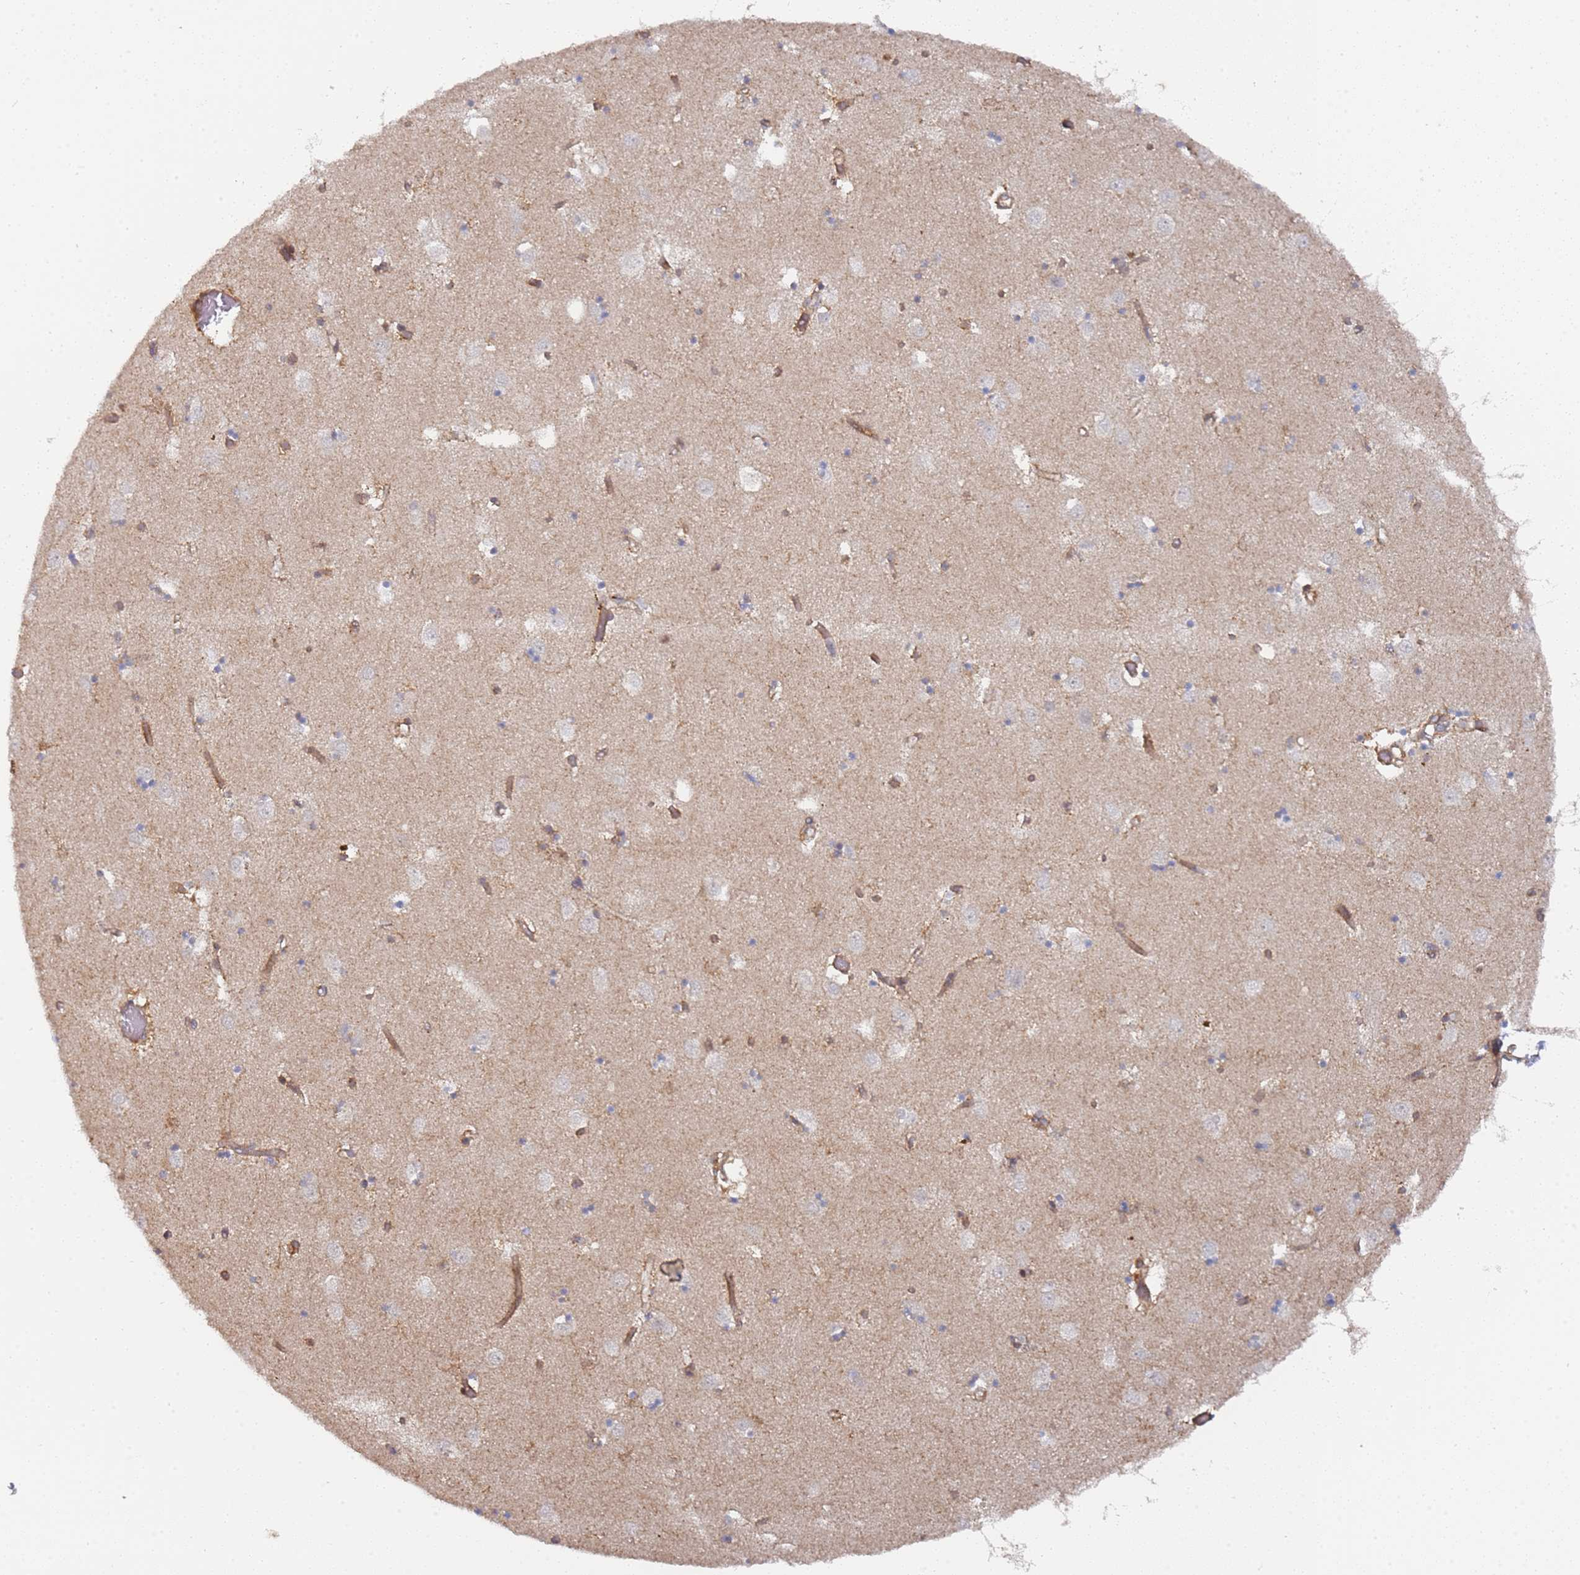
{"staining": {"intensity": "moderate", "quantity": "<25%", "location": "cytoplasmic/membranous"}, "tissue": "caudate", "cell_type": "Glial cells", "image_type": "normal", "snomed": [{"axis": "morphology", "description": "Normal tissue, NOS"}, {"axis": "topography", "description": "Lateral ventricle wall"}], "caption": "Moderate cytoplasmic/membranous staining is present in approximately <25% of glial cells in normal caudate.", "gene": "DDX60", "patient": {"sex": "male", "age": 70}}